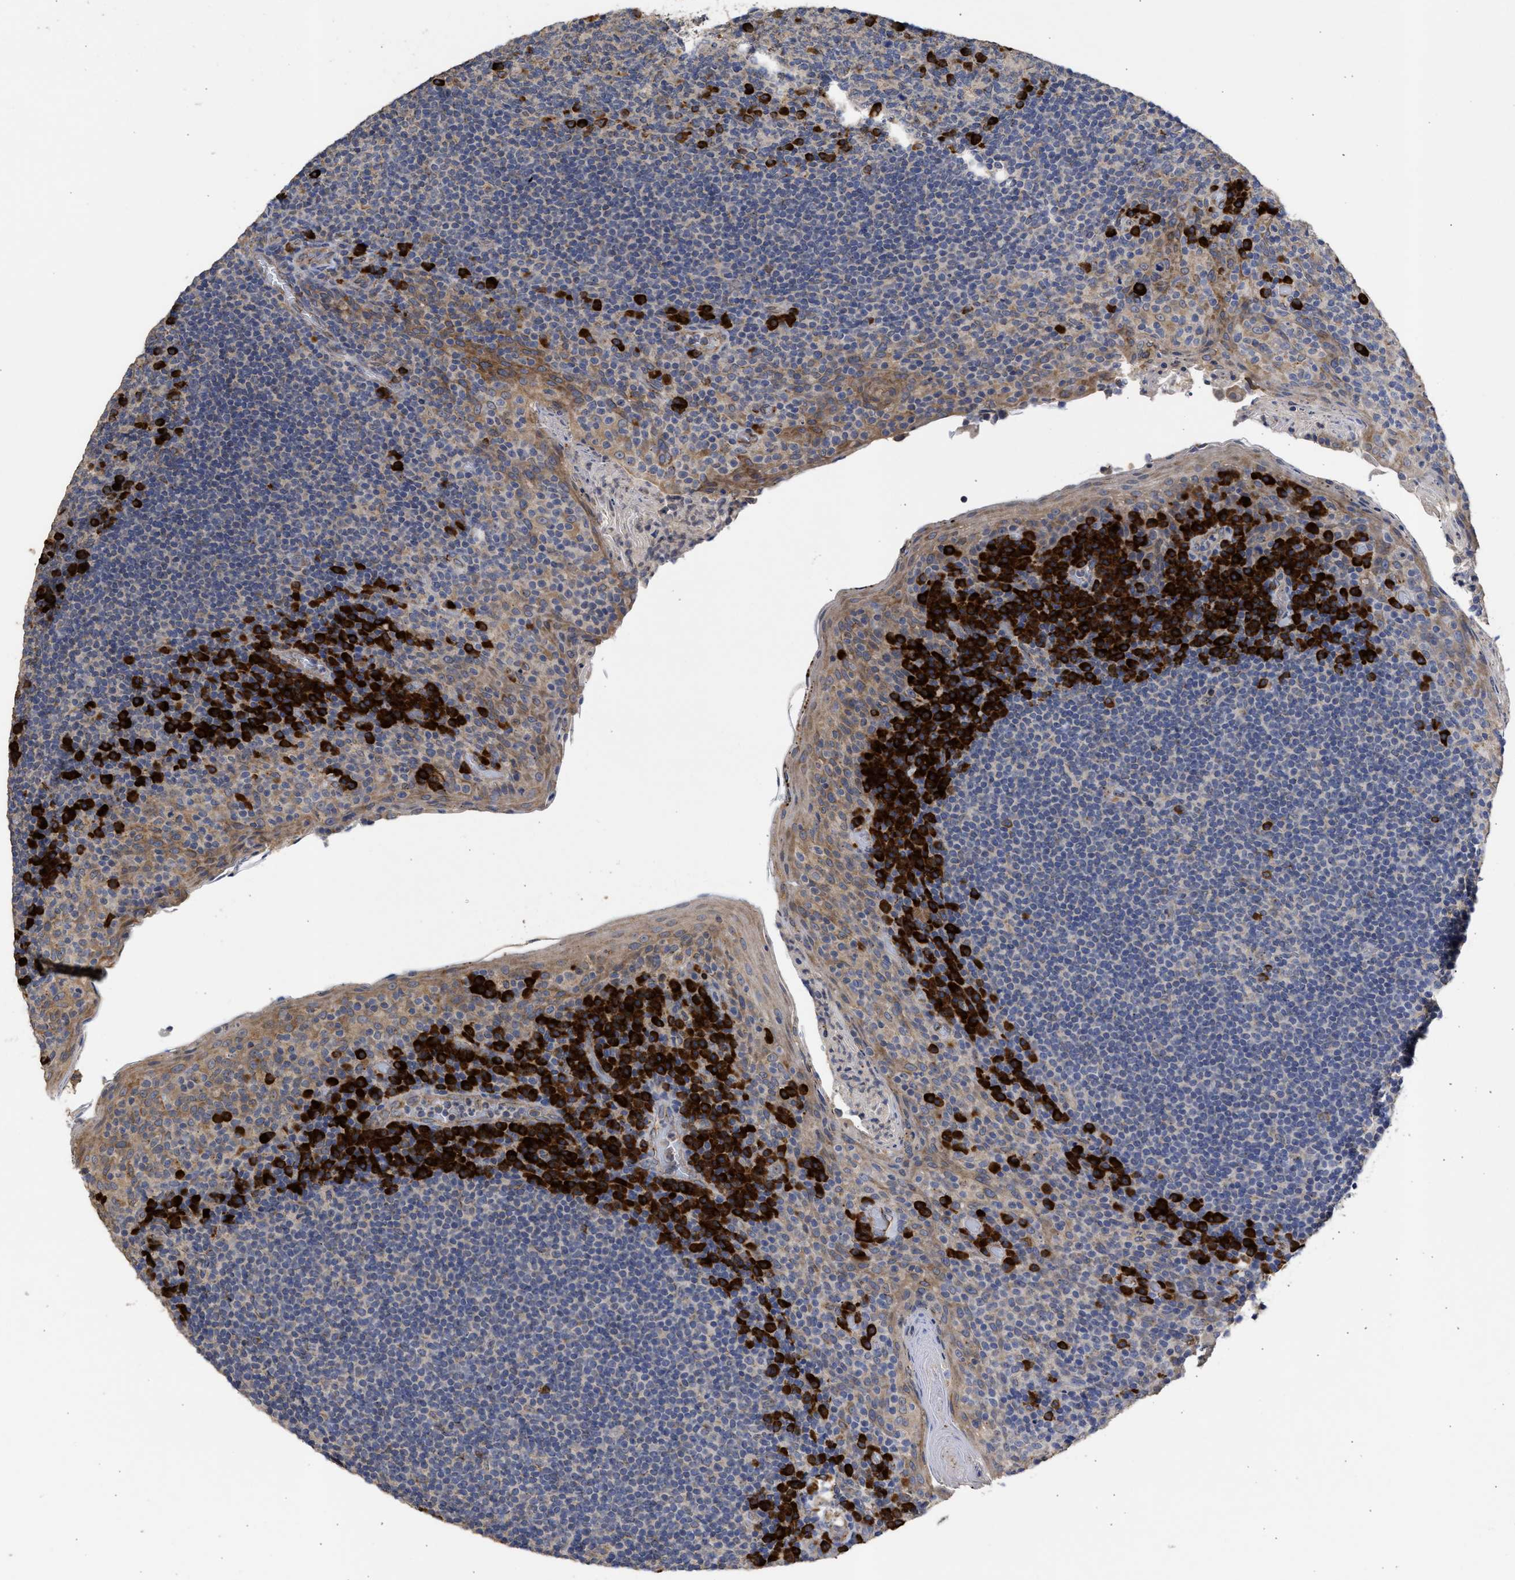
{"staining": {"intensity": "strong", "quantity": "<25%", "location": "cytoplasmic/membranous"}, "tissue": "tonsil", "cell_type": "Germinal center cells", "image_type": "normal", "snomed": [{"axis": "morphology", "description": "Normal tissue, NOS"}, {"axis": "topography", "description": "Tonsil"}], "caption": "Protein staining by immunohistochemistry (IHC) exhibits strong cytoplasmic/membranous positivity in approximately <25% of germinal center cells in unremarkable tonsil.", "gene": "DNAJC1", "patient": {"sex": "male", "age": 17}}